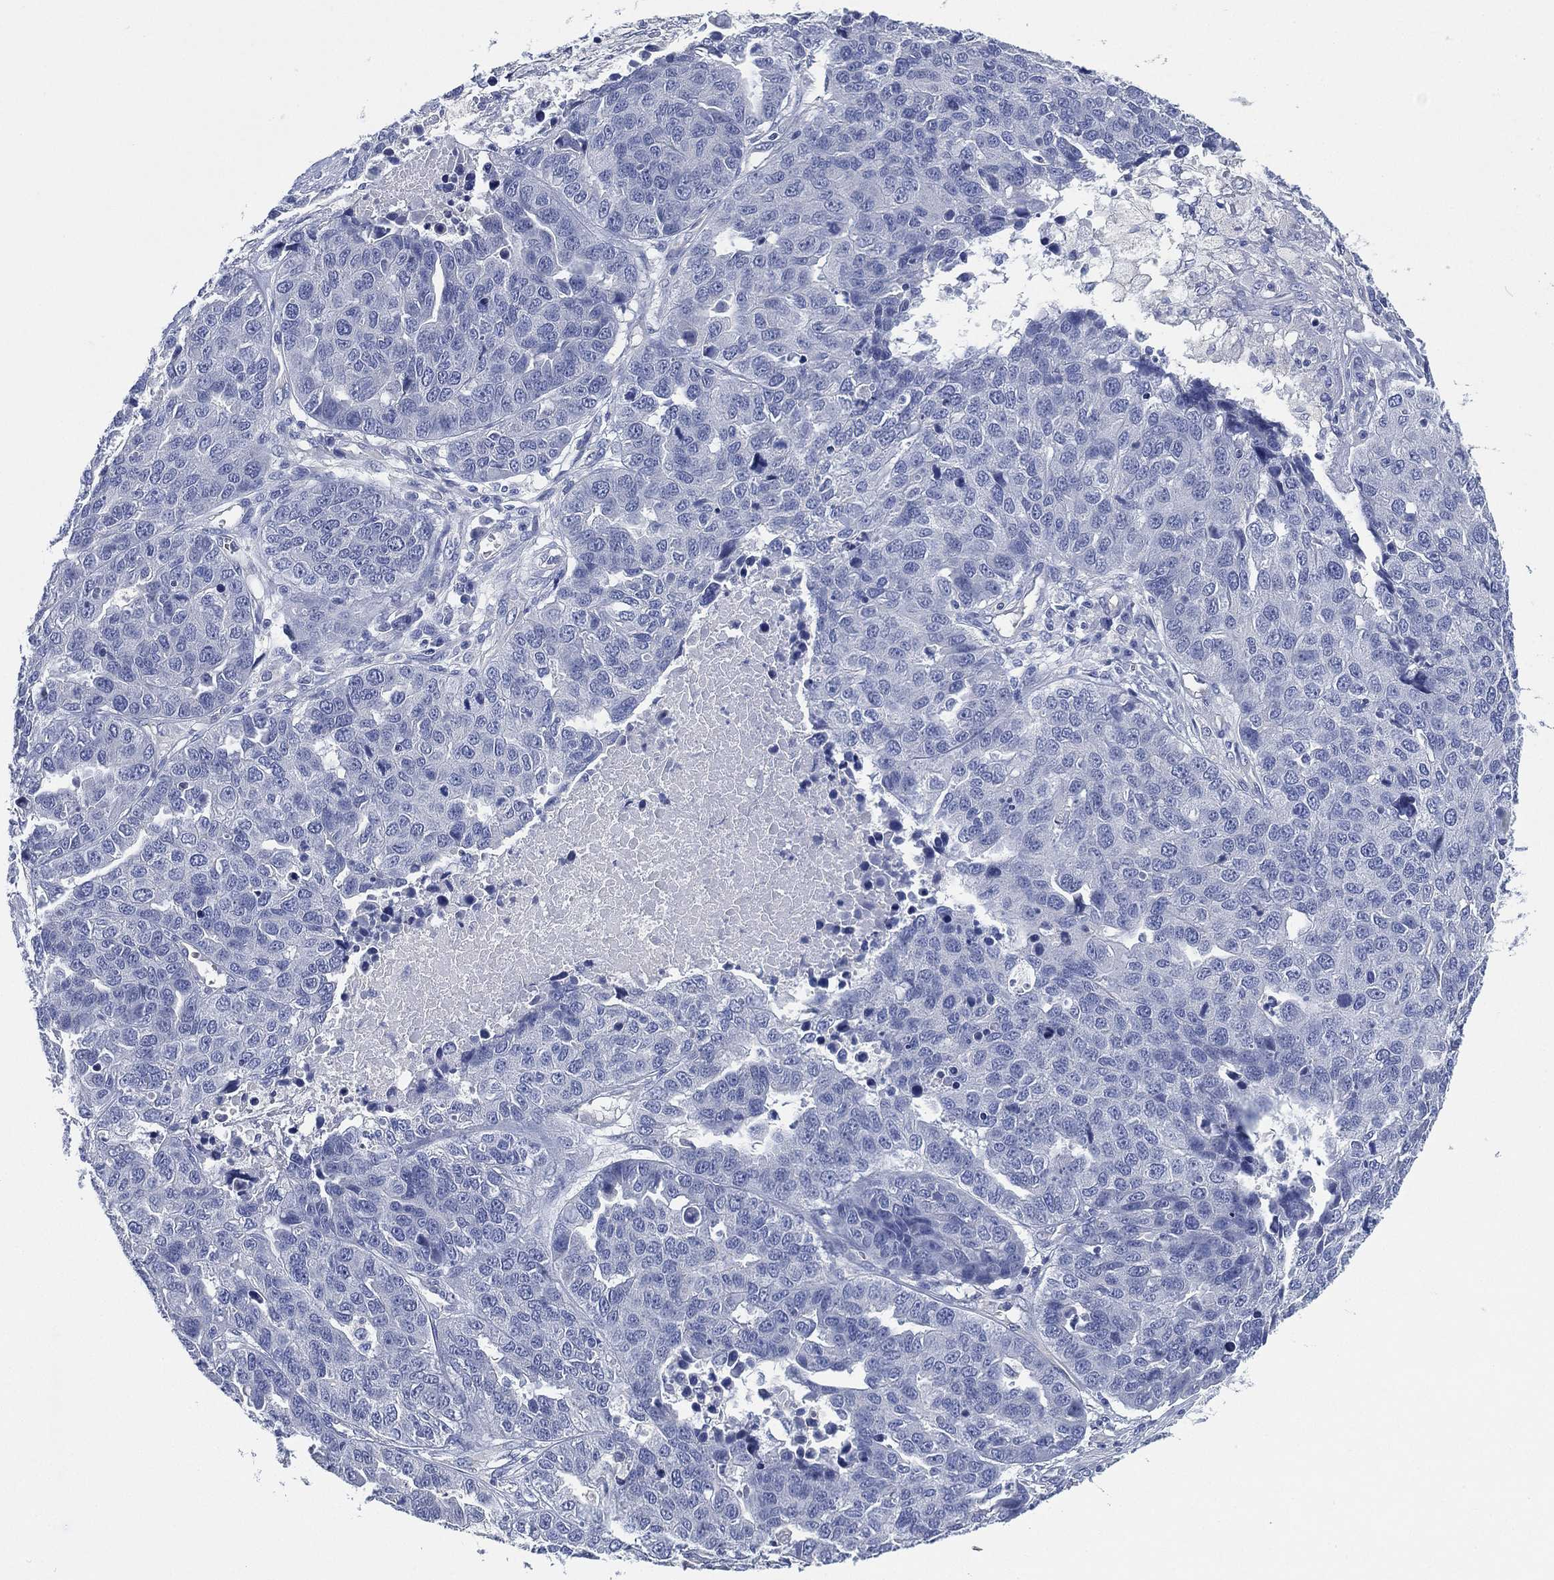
{"staining": {"intensity": "negative", "quantity": "none", "location": "none"}, "tissue": "ovarian cancer", "cell_type": "Tumor cells", "image_type": "cancer", "snomed": [{"axis": "morphology", "description": "Cystadenocarcinoma, serous, NOS"}, {"axis": "topography", "description": "Ovary"}], "caption": "The IHC micrograph has no significant staining in tumor cells of ovarian cancer tissue.", "gene": "CCDC70", "patient": {"sex": "female", "age": 87}}